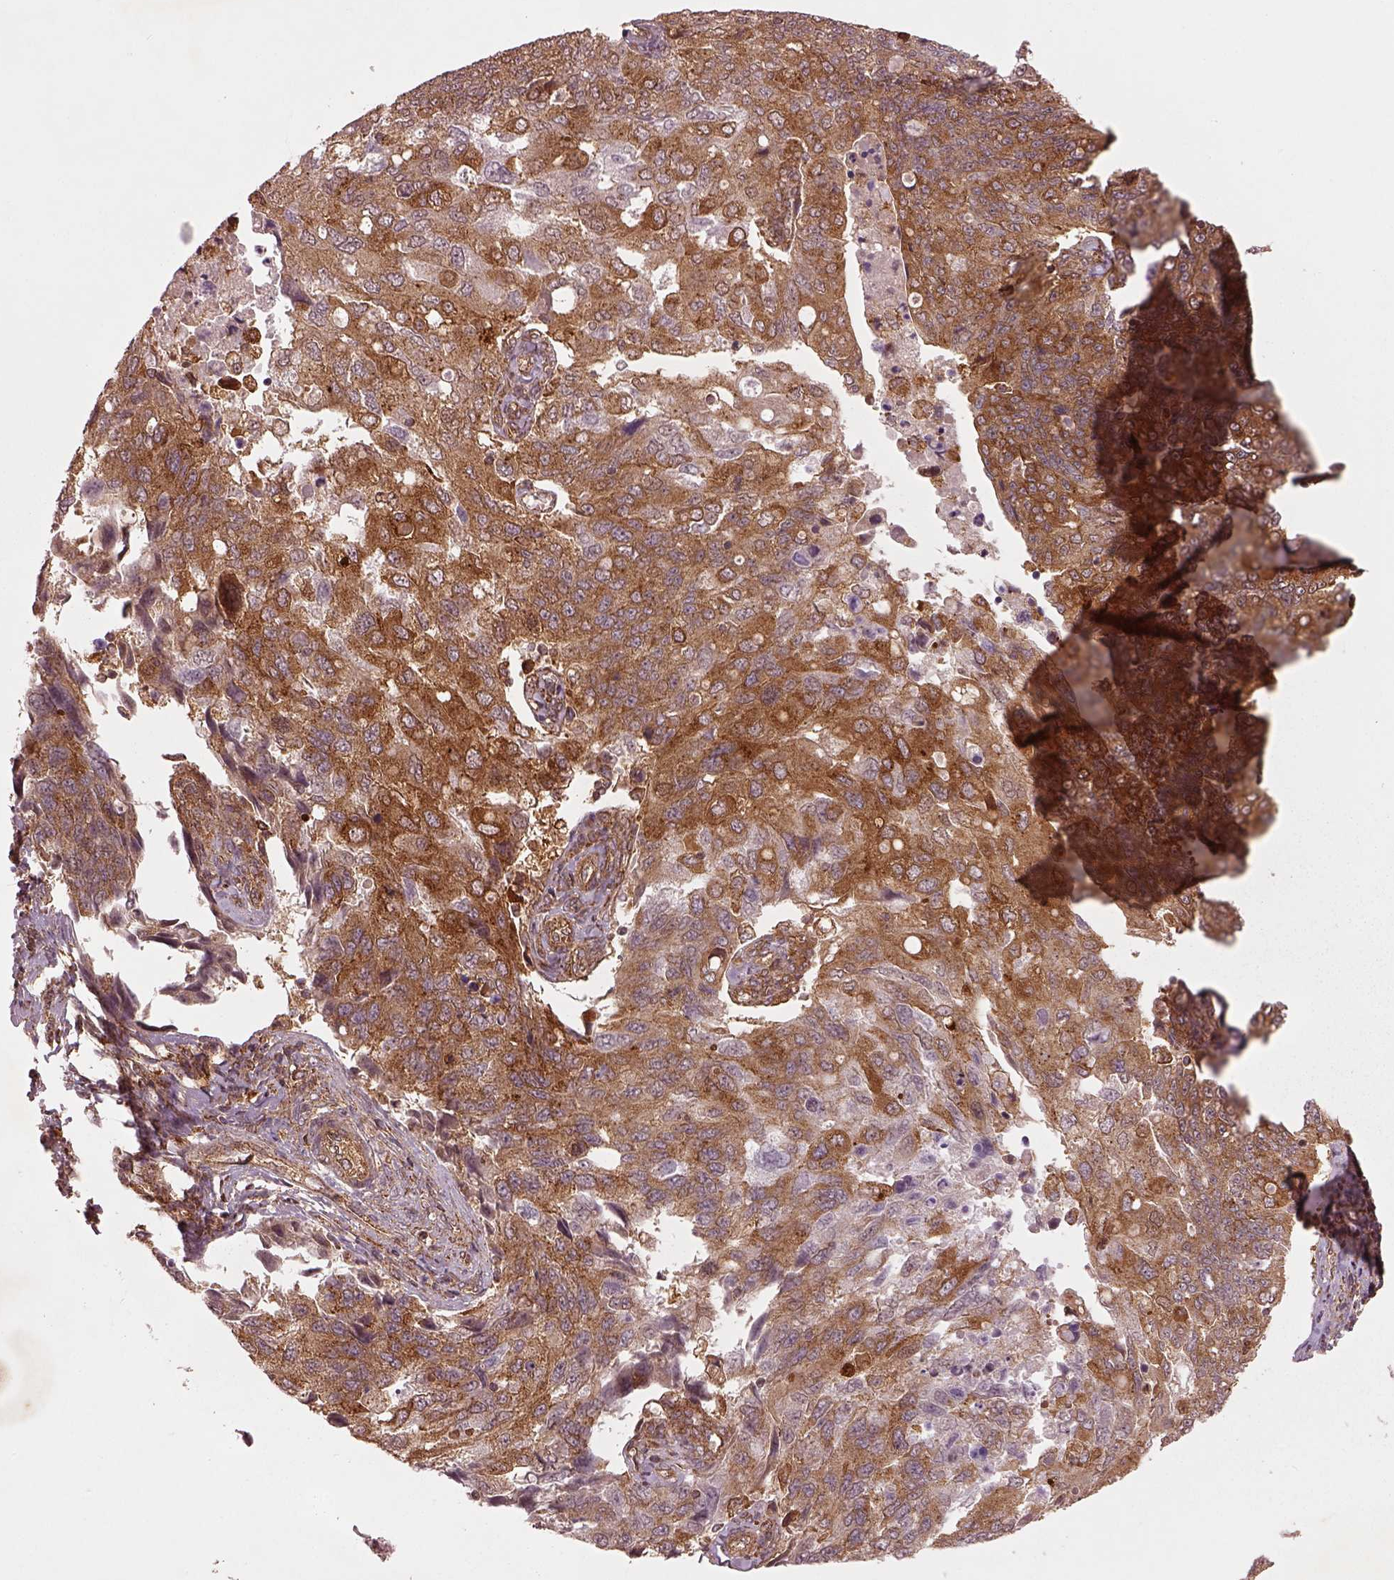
{"staining": {"intensity": "strong", "quantity": "25%-75%", "location": "cytoplasmic/membranous"}, "tissue": "endometrial cancer", "cell_type": "Tumor cells", "image_type": "cancer", "snomed": [{"axis": "morphology", "description": "Adenocarcinoma, NOS"}, {"axis": "topography", "description": "Endometrium"}], "caption": "Endometrial cancer (adenocarcinoma) stained for a protein demonstrates strong cytoplasmic/membranous positivity in tumor cells. Immunohistochemistry (ihc) stains the protein of interest in brown and the nuclei are stained blue.", "gene": "WASHC2A", "patient": {"sex": "female", "age": 43}}